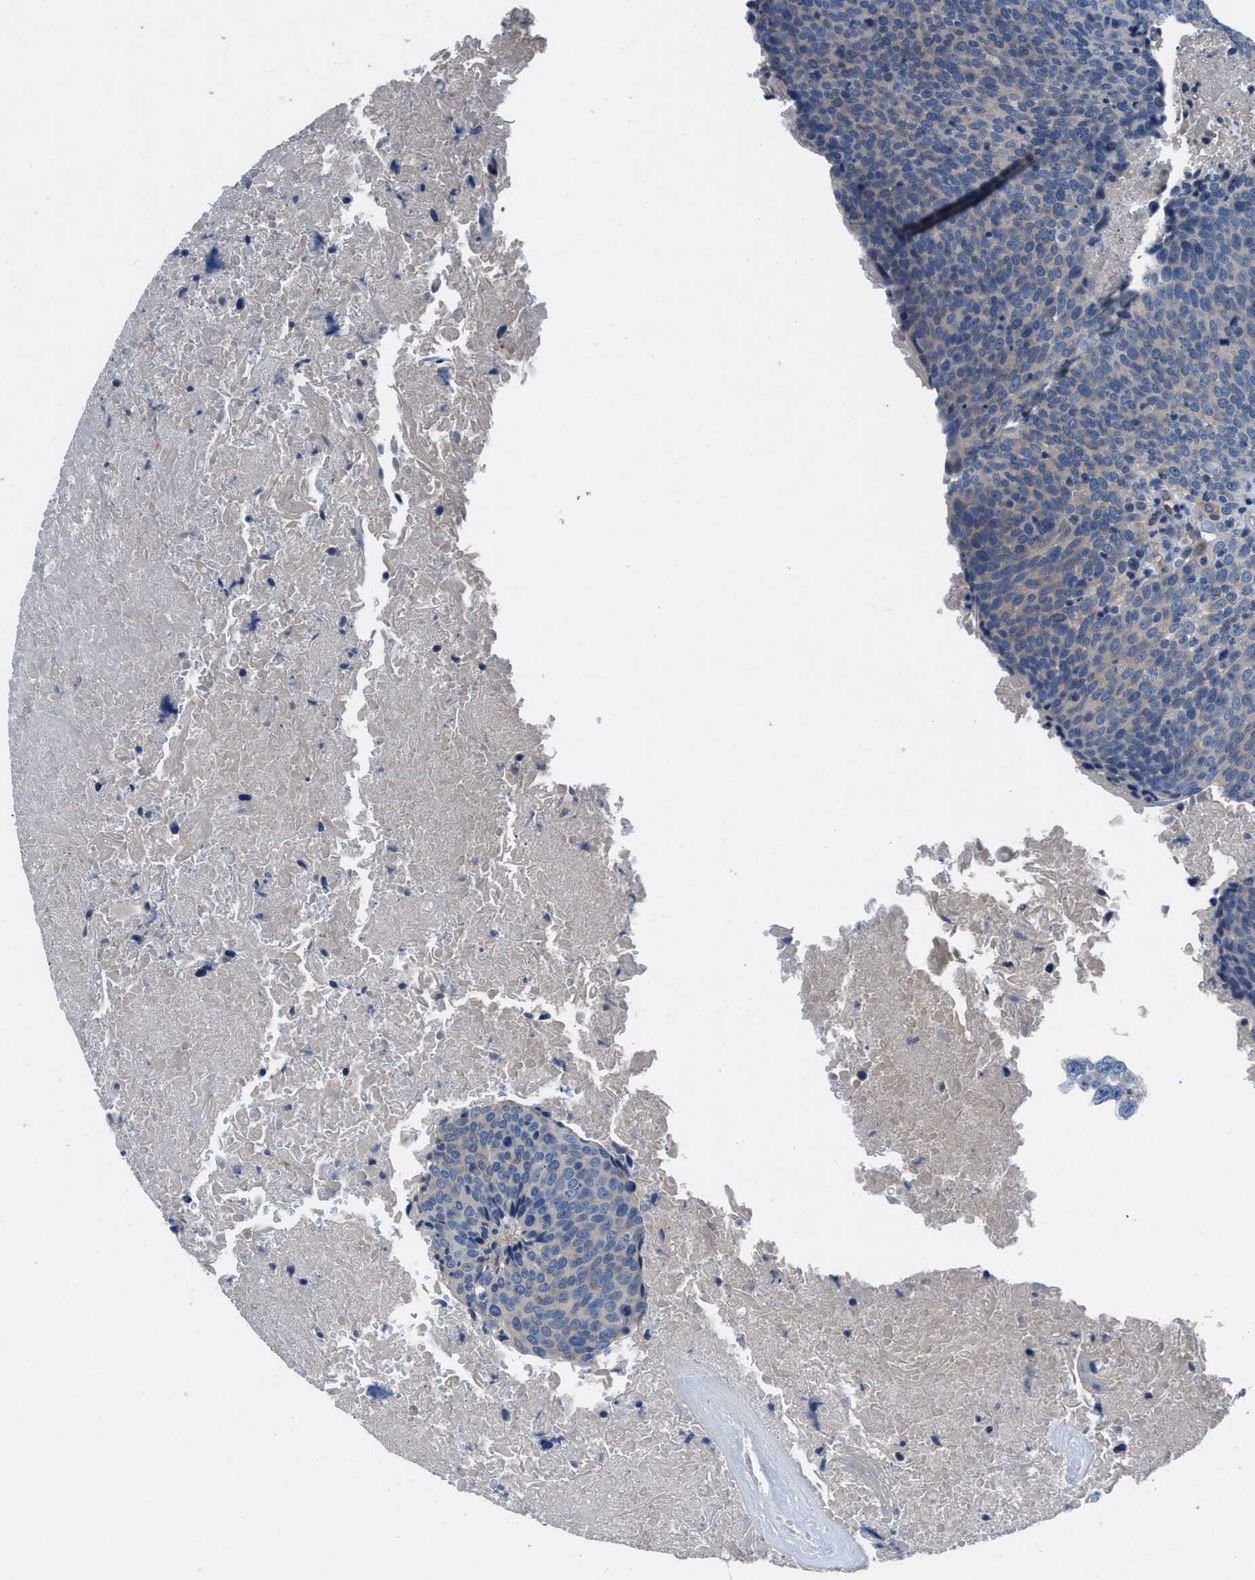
{"staining": {"intensity": "negative", "quantity": "none", "location": "none"}, "tissue": "head and neck cancer", "cell_type": "Tumor cells", "image_type": "cancer", "snomed": [{"axis": "morphology", "description": "Squamous cell carcinoma, NOS"}, {"axis": "morphology", "description": "Squamous cell carcinoma, metastatic, NOS"}, {"axis": "topography", "description": "Lymph node"}, {"axis": "topography", "description": "Head-Neck"}], "caption": "Tumor cells are negative for brown protein staining in head and neck metastatic squamous cell carcinoma. (DAB IHC, high magnification).", "gene": "PGR", "patient": {"sex": "male", "age": 62}}